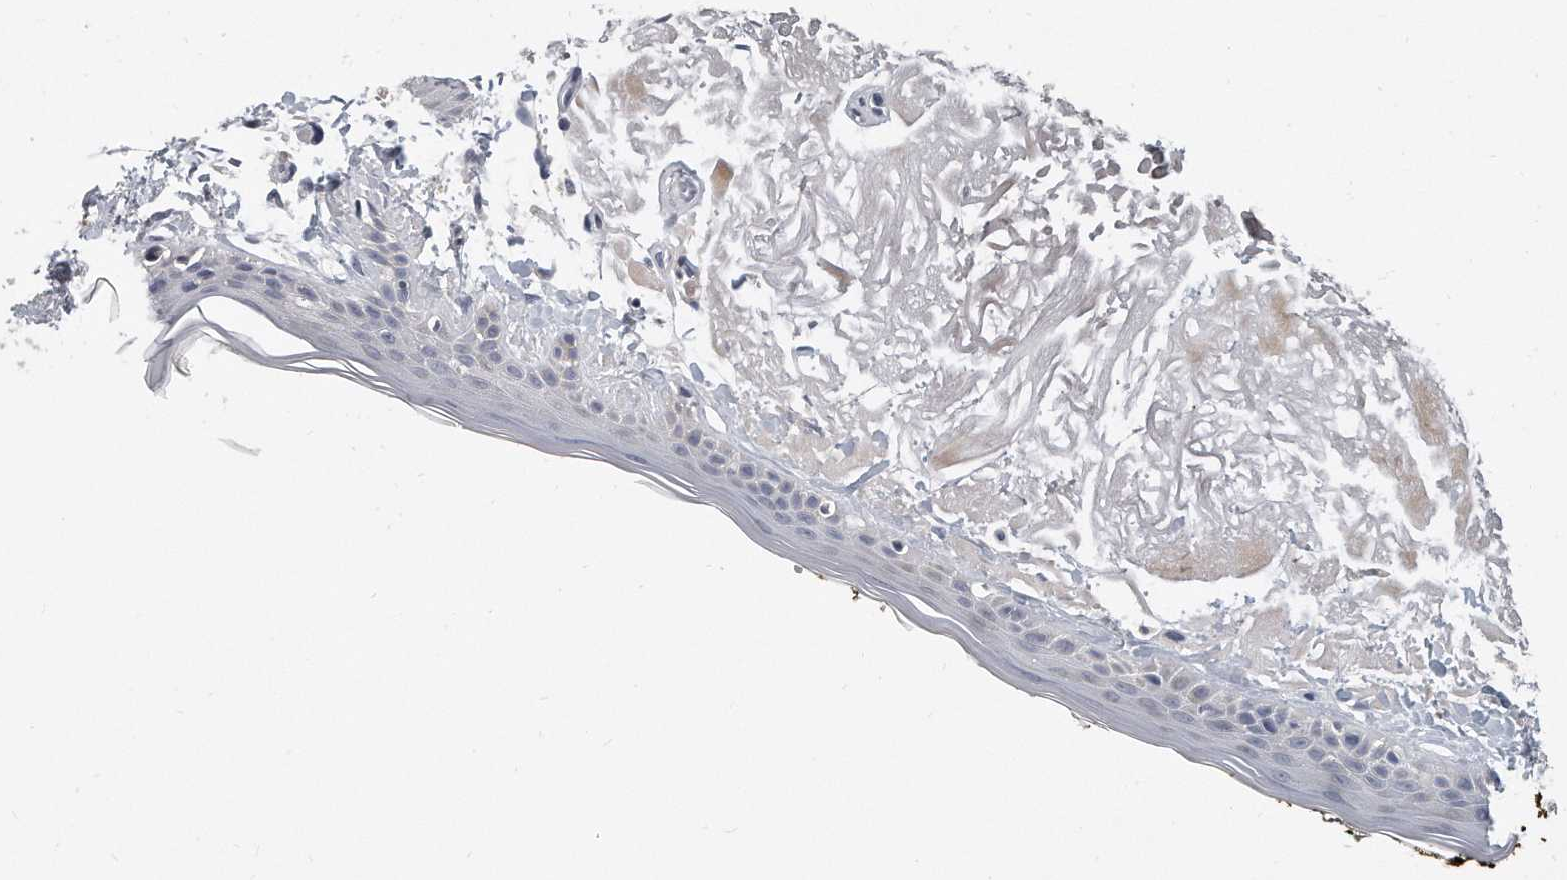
{"staining": {"intensity": "negative", "quantity": "none", "location": "none"}, "tissue": "skin", "cell_type": "Fibroblasts", "image_type": "normal", "snomed": [{"axis": "morphology", "description": "Normal tissue, NOS"}, {"axis": "topography", "description": "Skin"}, {"axis": "topography", "description": "Skeletal muscle"}], "caption": "DAB immunohistochemical staining of benign skin exhibits no significant expression in fibroblasts. (DAB IHC visualized using brightfield microscopy, high magnification).", "gene": "PLEKHA6", "patient": {"sex": "male", "age": 83}}